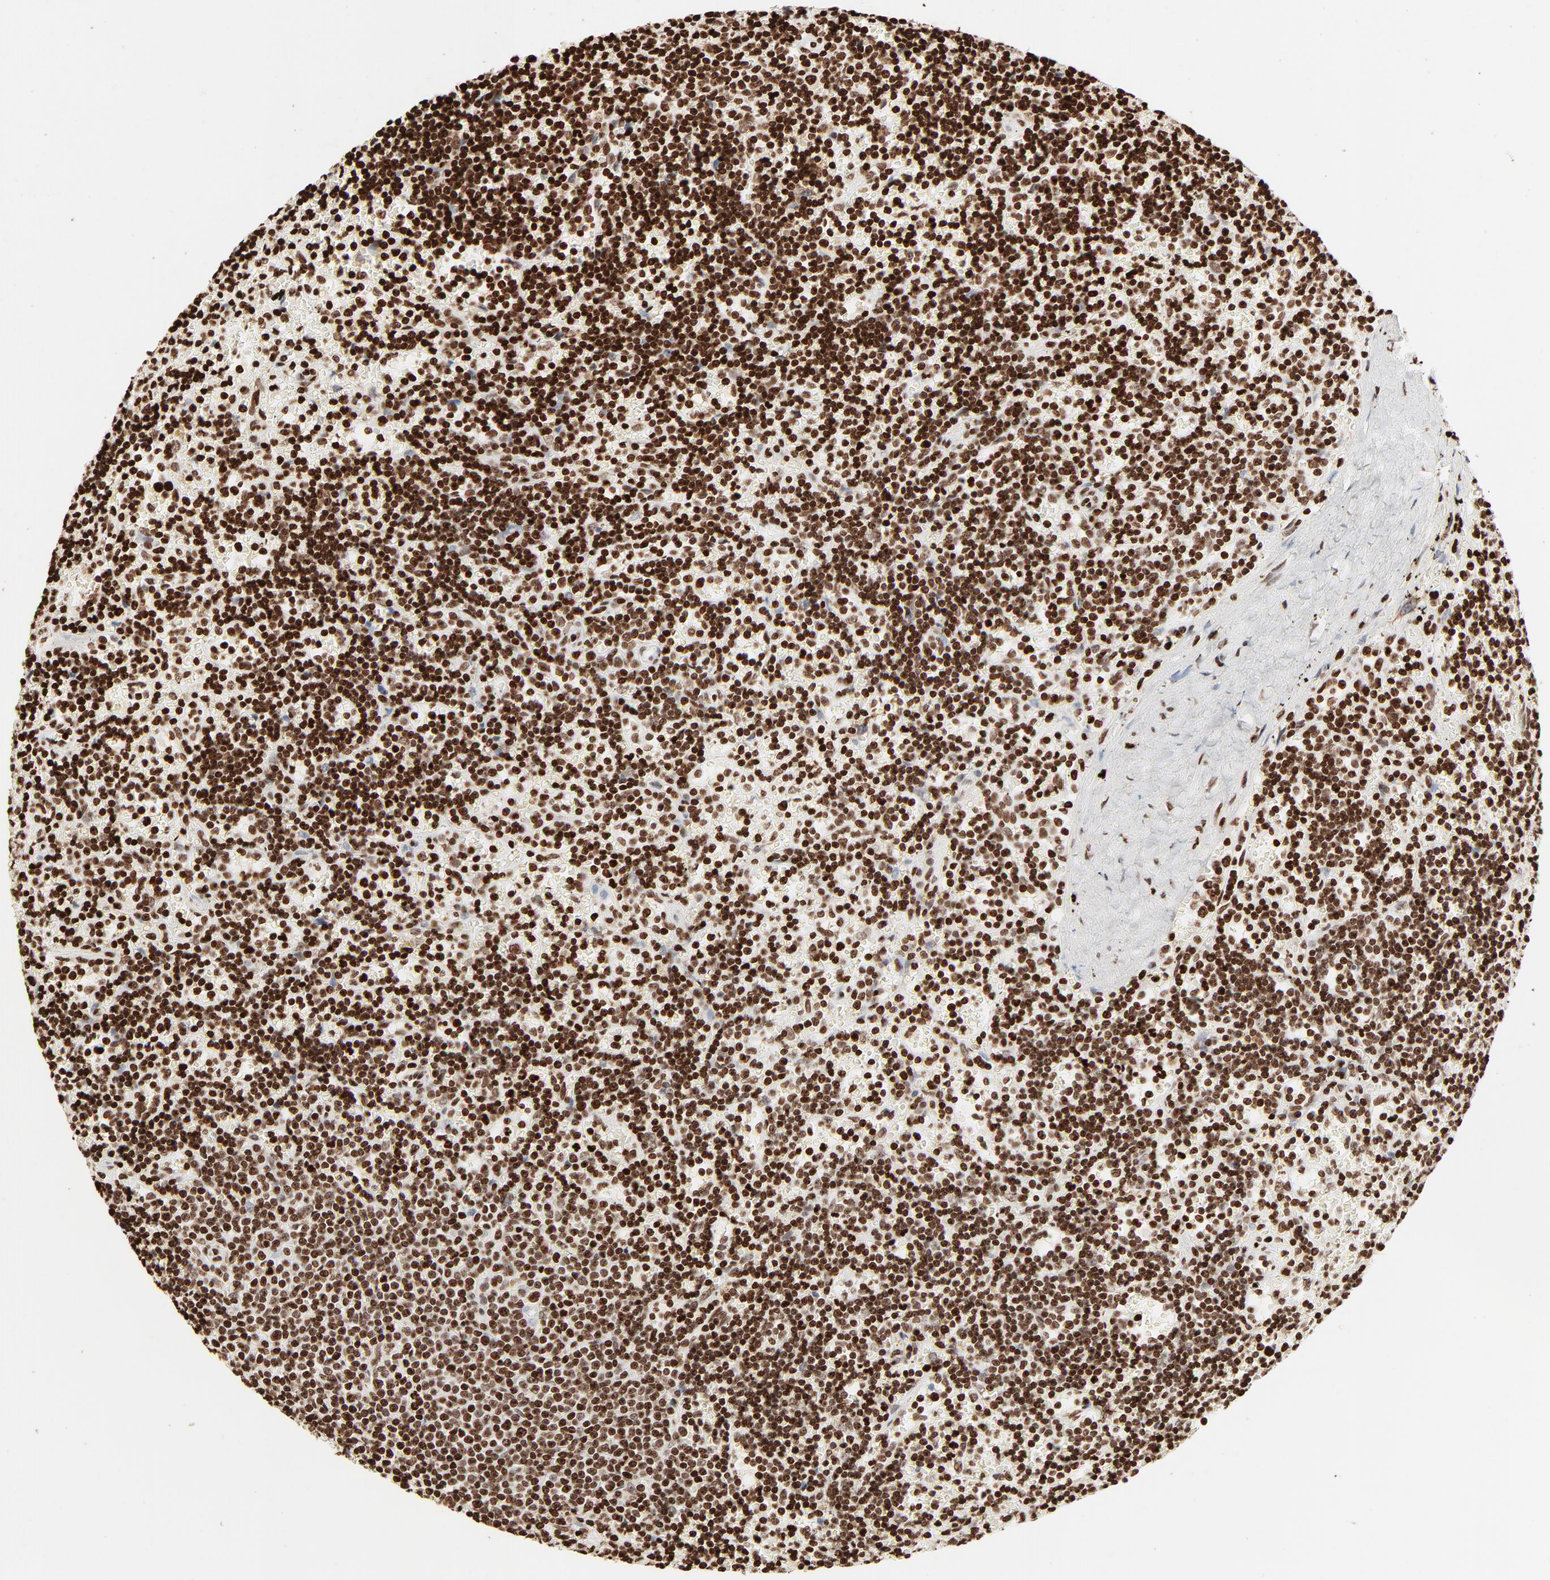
{"staining": {"intensity": "strong", "quantity": ">75%", "location": "nuclear"}, "tissue": "lymphoma", "cell_type": "Tumor cells", "image_type": "cancer", "snomed": [{"axis": "morphology", "description": "Malignant lymphoma, non-Hodgkin's type, Low grade"}, {"axis": "topography", "description": "Spleen"}], "caption": "Tumor cells display high levels of strong nuclear expression in approximately >75% of cells in lymphoma. (IHC, brightfield microscopy, high magnification).", "gene": "HMGB2", "patient": {"sex": "male", "age": 60}}